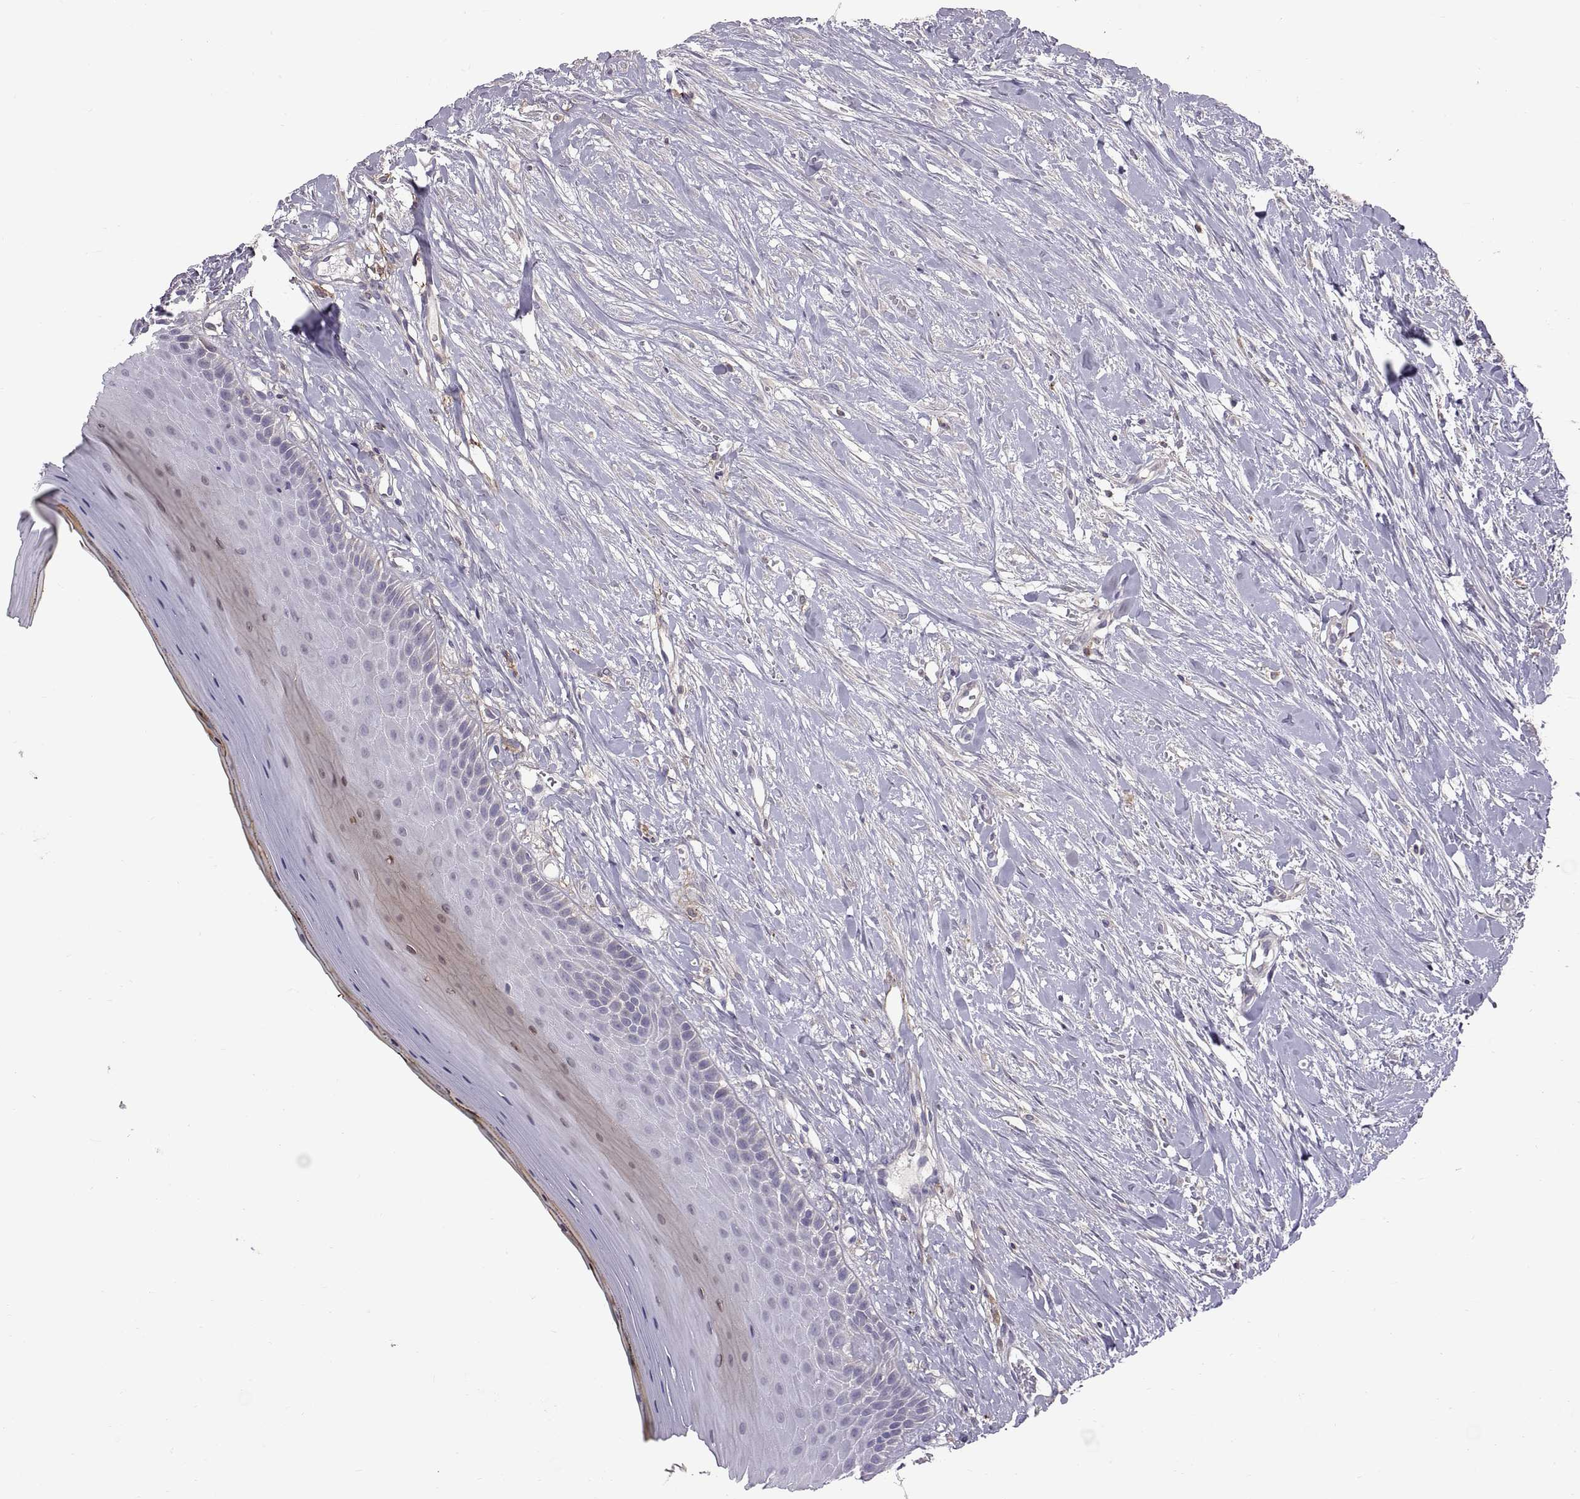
{"staining": {"intensity": "negative", "quantity": "none", "location": "none"}, "tissue": "oral mucosa", "cell_type": "Squamous epithelial cells", "image_type": "normal", "snomed": [{"axis": "morphology", "description": "Normal tissue, NOS"}, {"axis": "topography", "description": "Oral tissue"}], "caption": "There is no significant expression in squamous epithelial cells of oral mucosa.", "gene": "EMILIN2", "patient": {"sex": "female", "age": 43}}